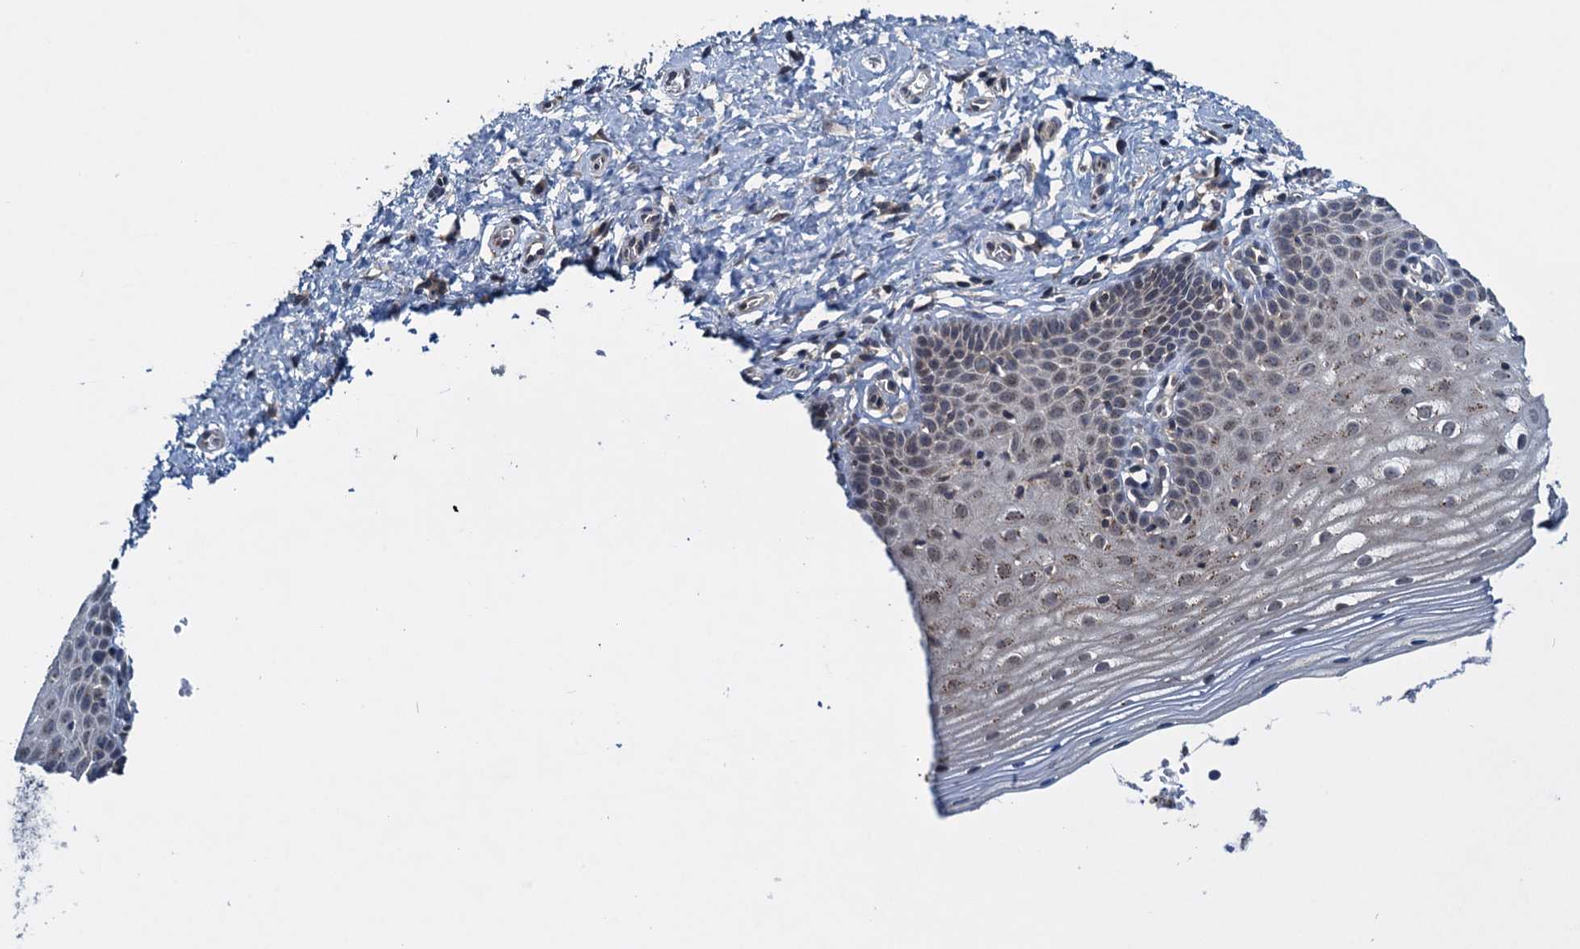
{"staining": {"intensity": "weak", "quantity": "25%-75%", "location": "cytoplasmic/membranous"}, "tissue": "cervix", "cell_type": "Glandular cells", "image_type": "normal", "snomed": [{"axis": "morphology", "description": "Normal tissue, NOS"}, {"axis": "topography", "description": "Cervix"}], "caption": "Approximately 25%-75% of glandular cells in normal cervix demonstrate weak cytoplasmic/membranous protein positivity as visualized by brown immunohistochemical staining.", "gene": "RNF165", "patient": {"sex": "female", "age": 36}}